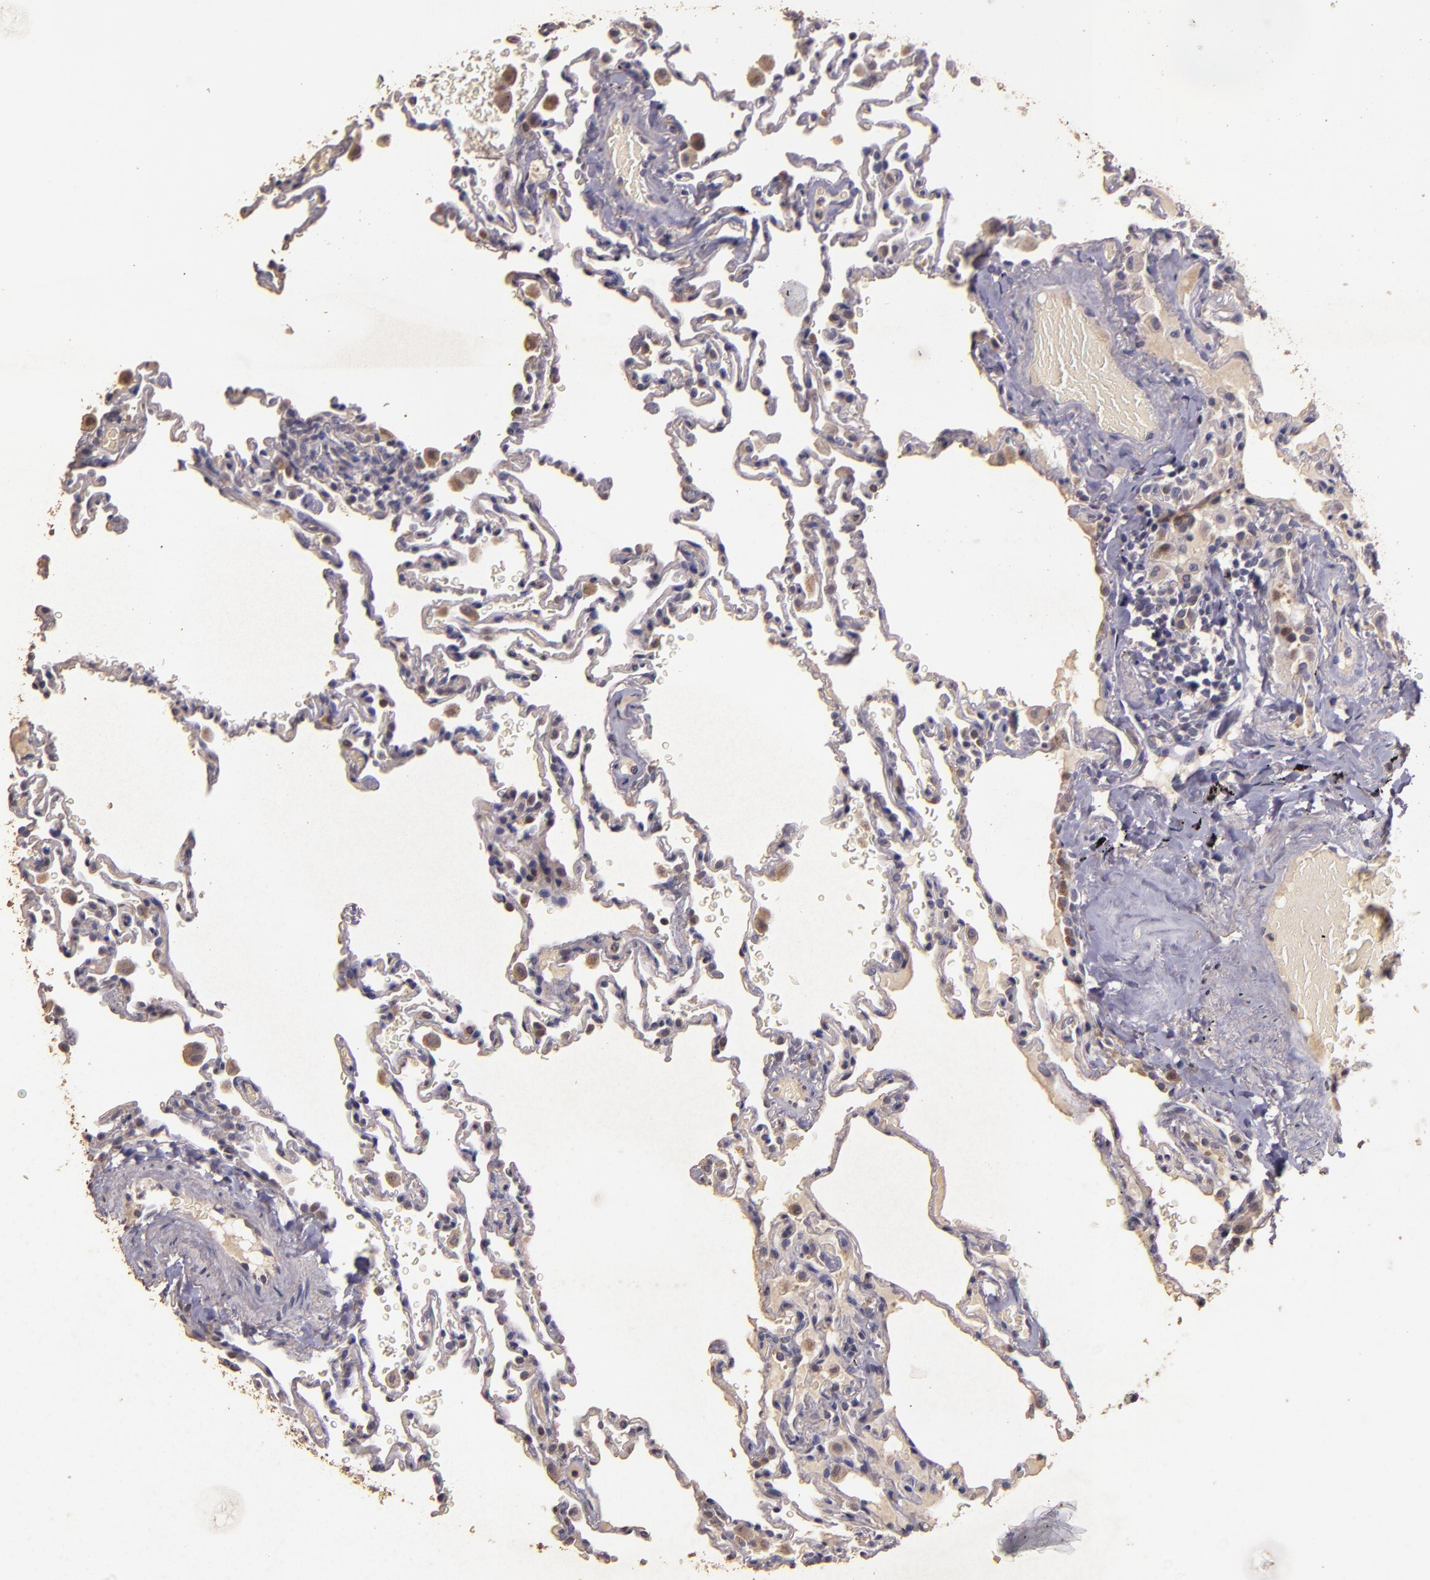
{"staining": {"intensity": "negative", "quantity": "none", "location": "none"}, "tissue": "lung", "cell_type": "Alveolar cells", "image_type": "normal", "snomed": [{"axis": "morphology", "description": "Normal tissue, NOS"}, {"axis": "topography", "description": "Lung"}], "caption": "Immunohistochemistry (IHC) micrograph of normal human lung stained for a protein (brown), which demonstrates no positivity in alveolar cells.", "gene": "BCL2L13", "patient": {"sex": "male", "age": 59}}